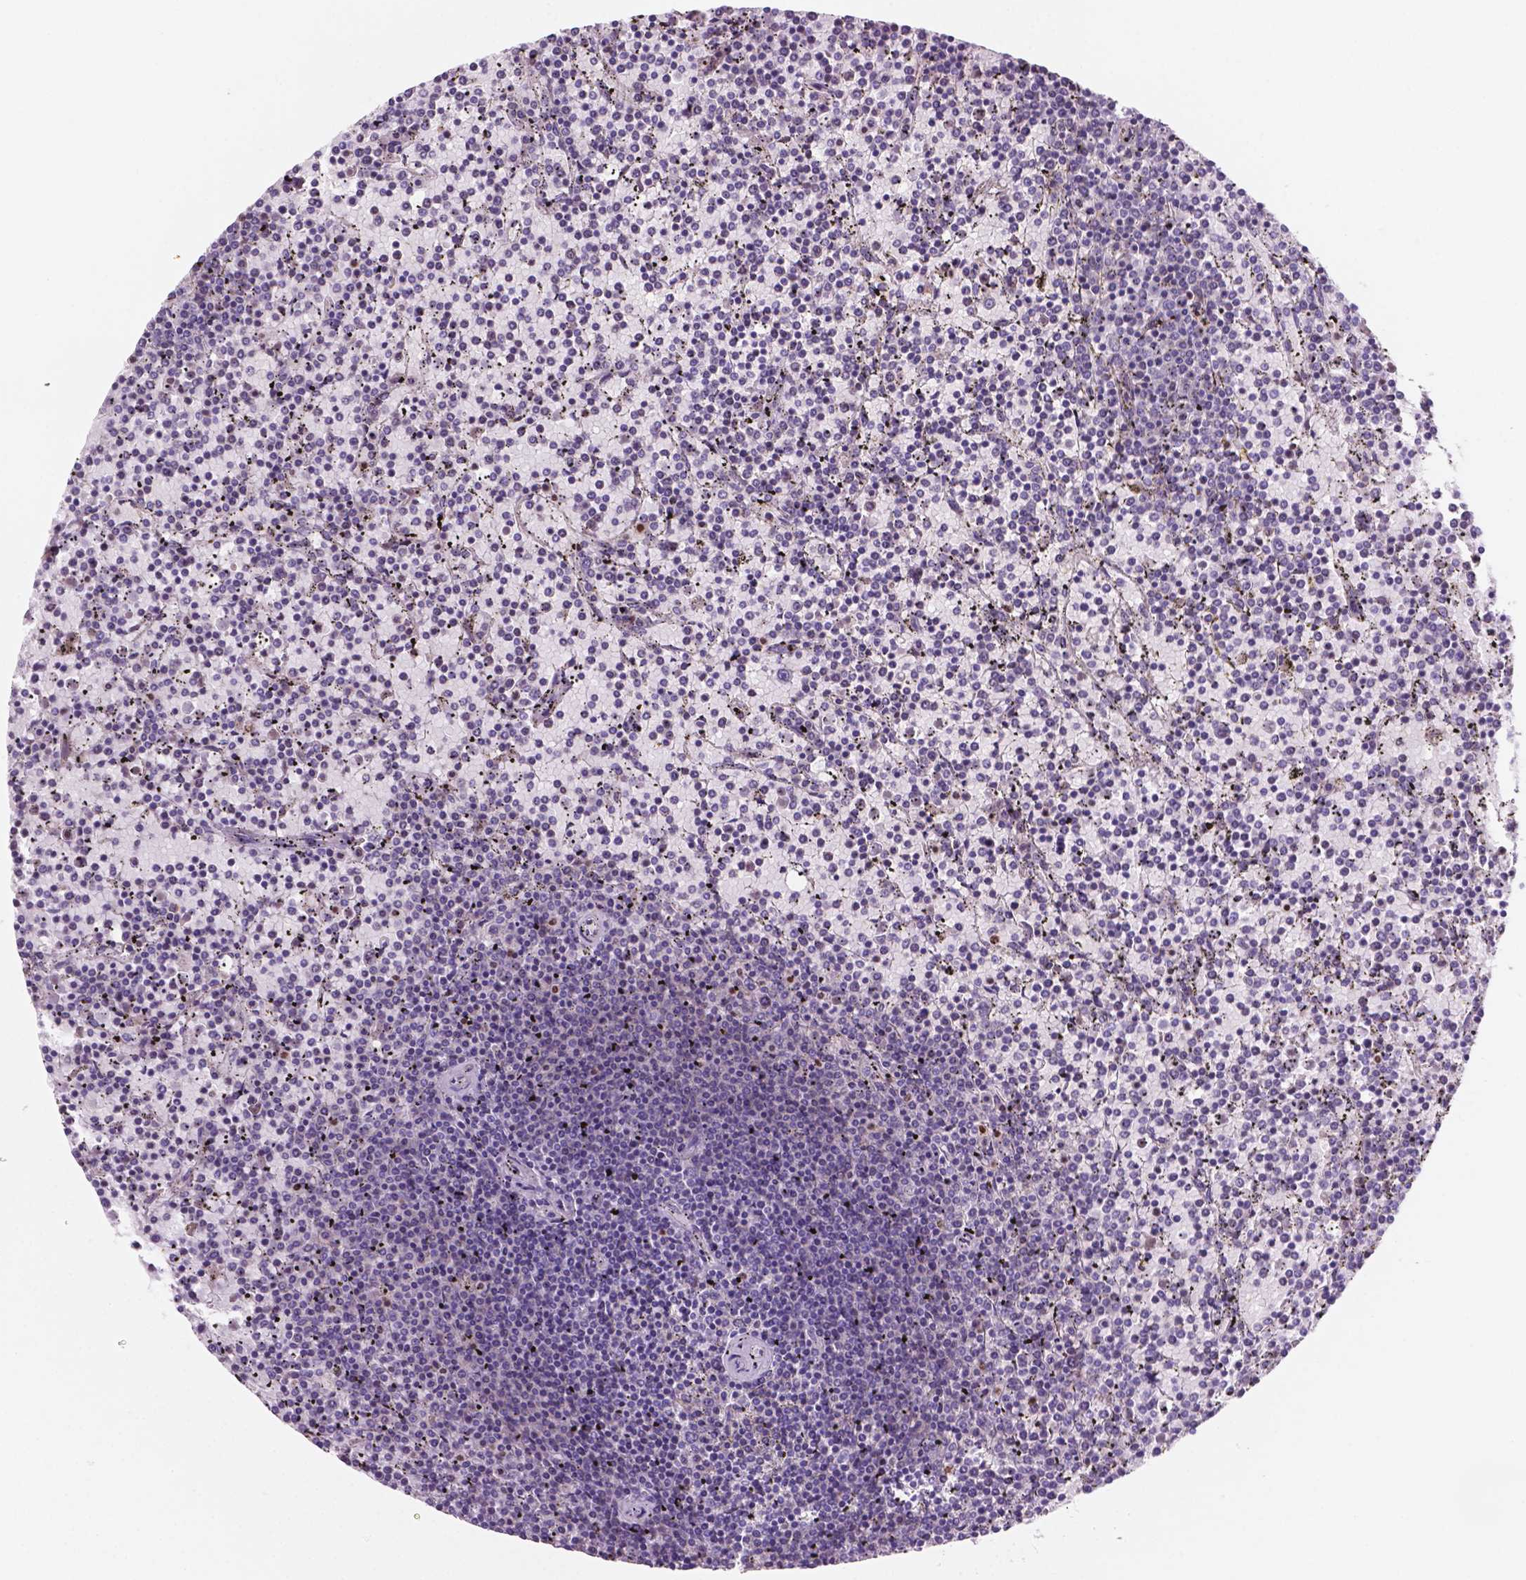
{"staining": {"intensity": "negative", "quantity": "none", "location": "none"}, "tissue": "lymphoma", "cell_type": "Tumor cells", "image_type": "cancer", "snomed": [{"axis": "morphology", "description": "Malignant lymphoma, non-Hodgkin's type, Low grade"}, {"axis": "topography", "description": "Spleen"}], "caption": "Immunohistochemistry (IHC) histopathology image of human lymphoma stained for a protein (brown), which displays no expression in tumor cells.", "gene": "MKRN2OS", "patient": {"sex": "female", "age": 77}}